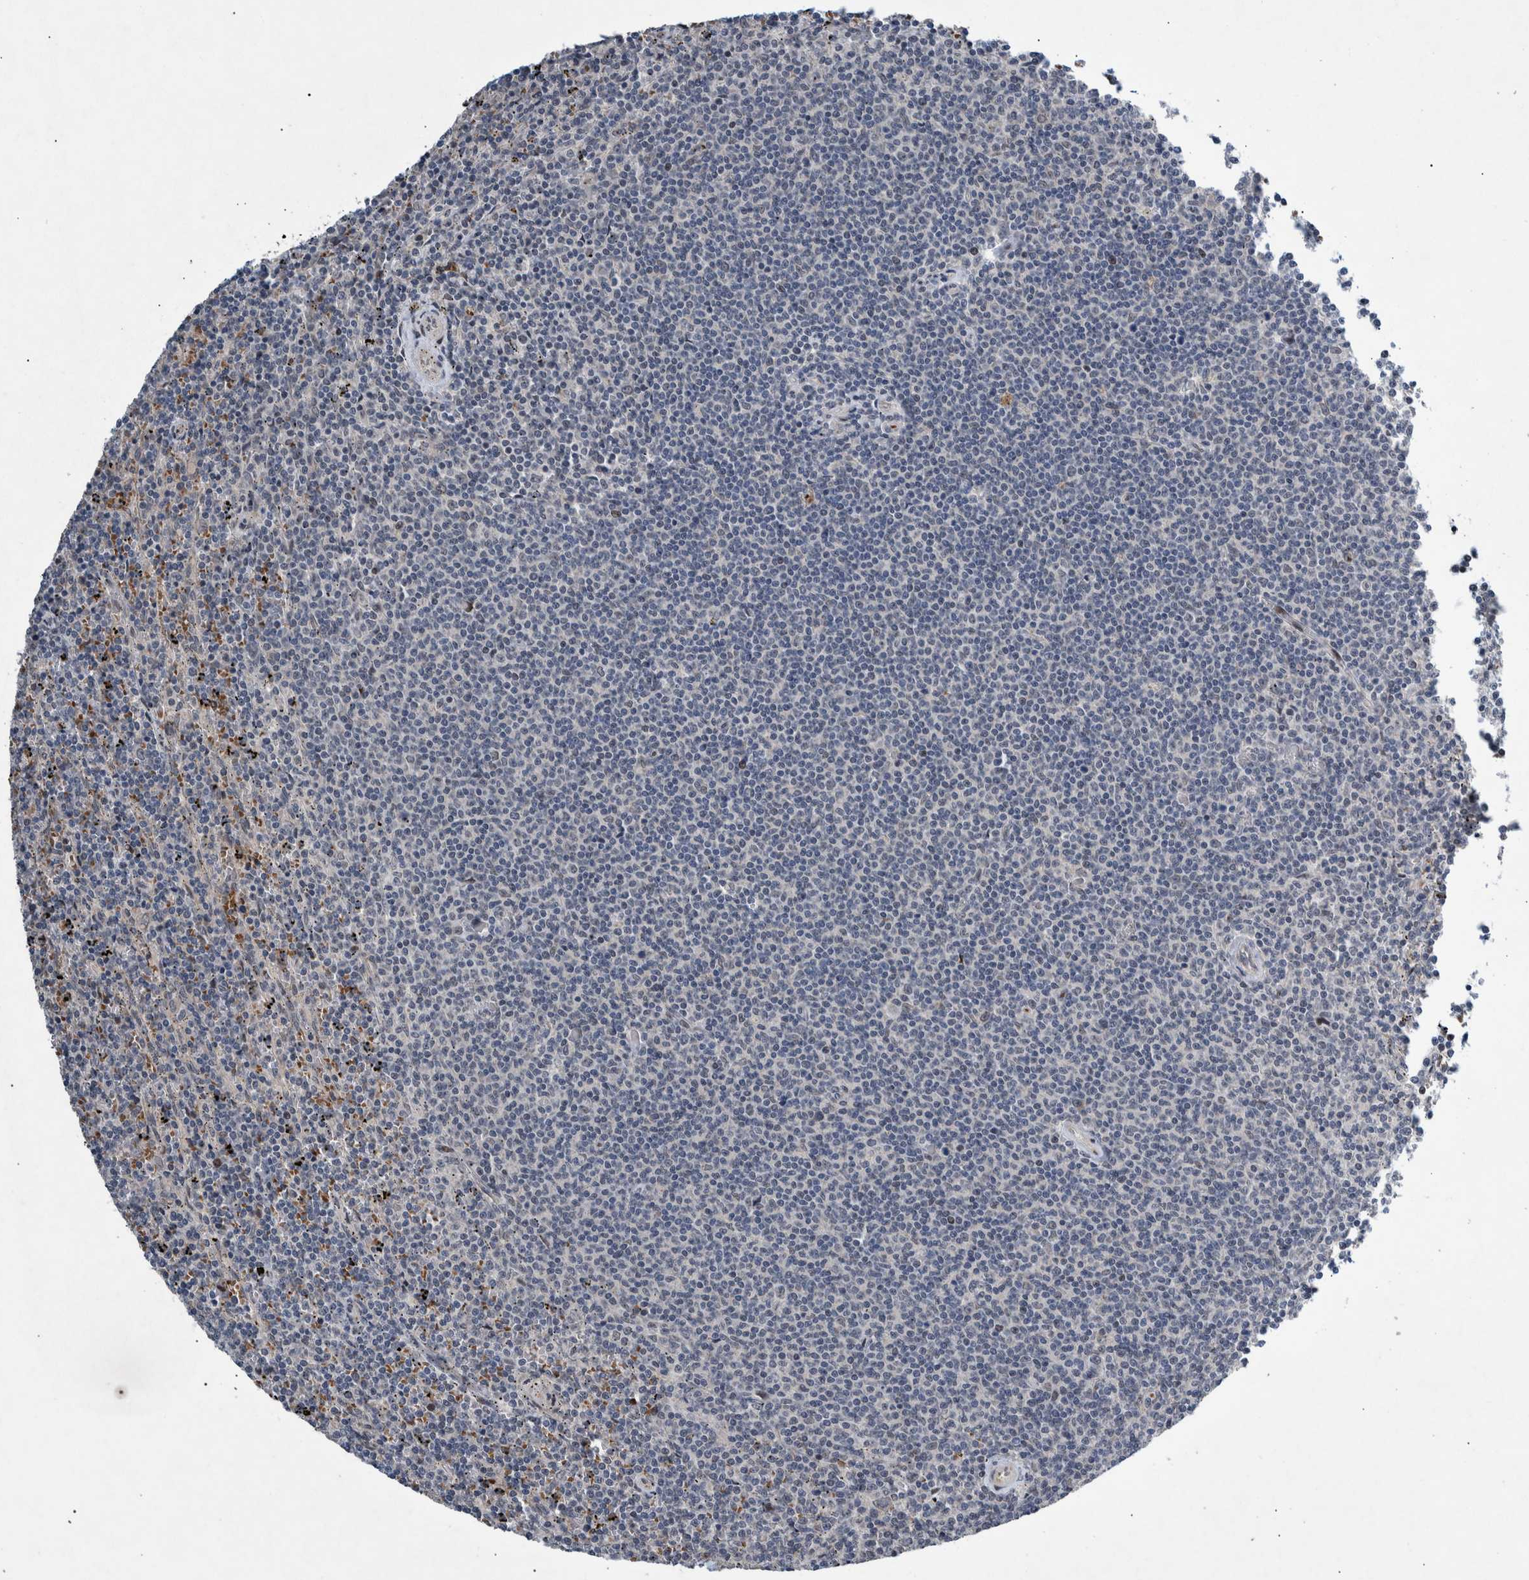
{"staining": {"intensity": "negative", "quantity": "none", "location": "none"}, "tissue": "lymphoma", "cell_type": "Tumor cells", "image_type": "cancer", "snomed": [{"axis": "morphology", "description": "Malignant lymphoma, non-Hodgkin's type, Low grade"}, {"axis": "topography", "description": "Spleen"}], "caption": "Immunohistochemistry of human lymphoma demonstrates no positivity in tumor cells. (Brightfield microscopy of DAB IHC at high magnification).", "gene": "ESRP1", "patient": {"sex": "female", "age": 50}}